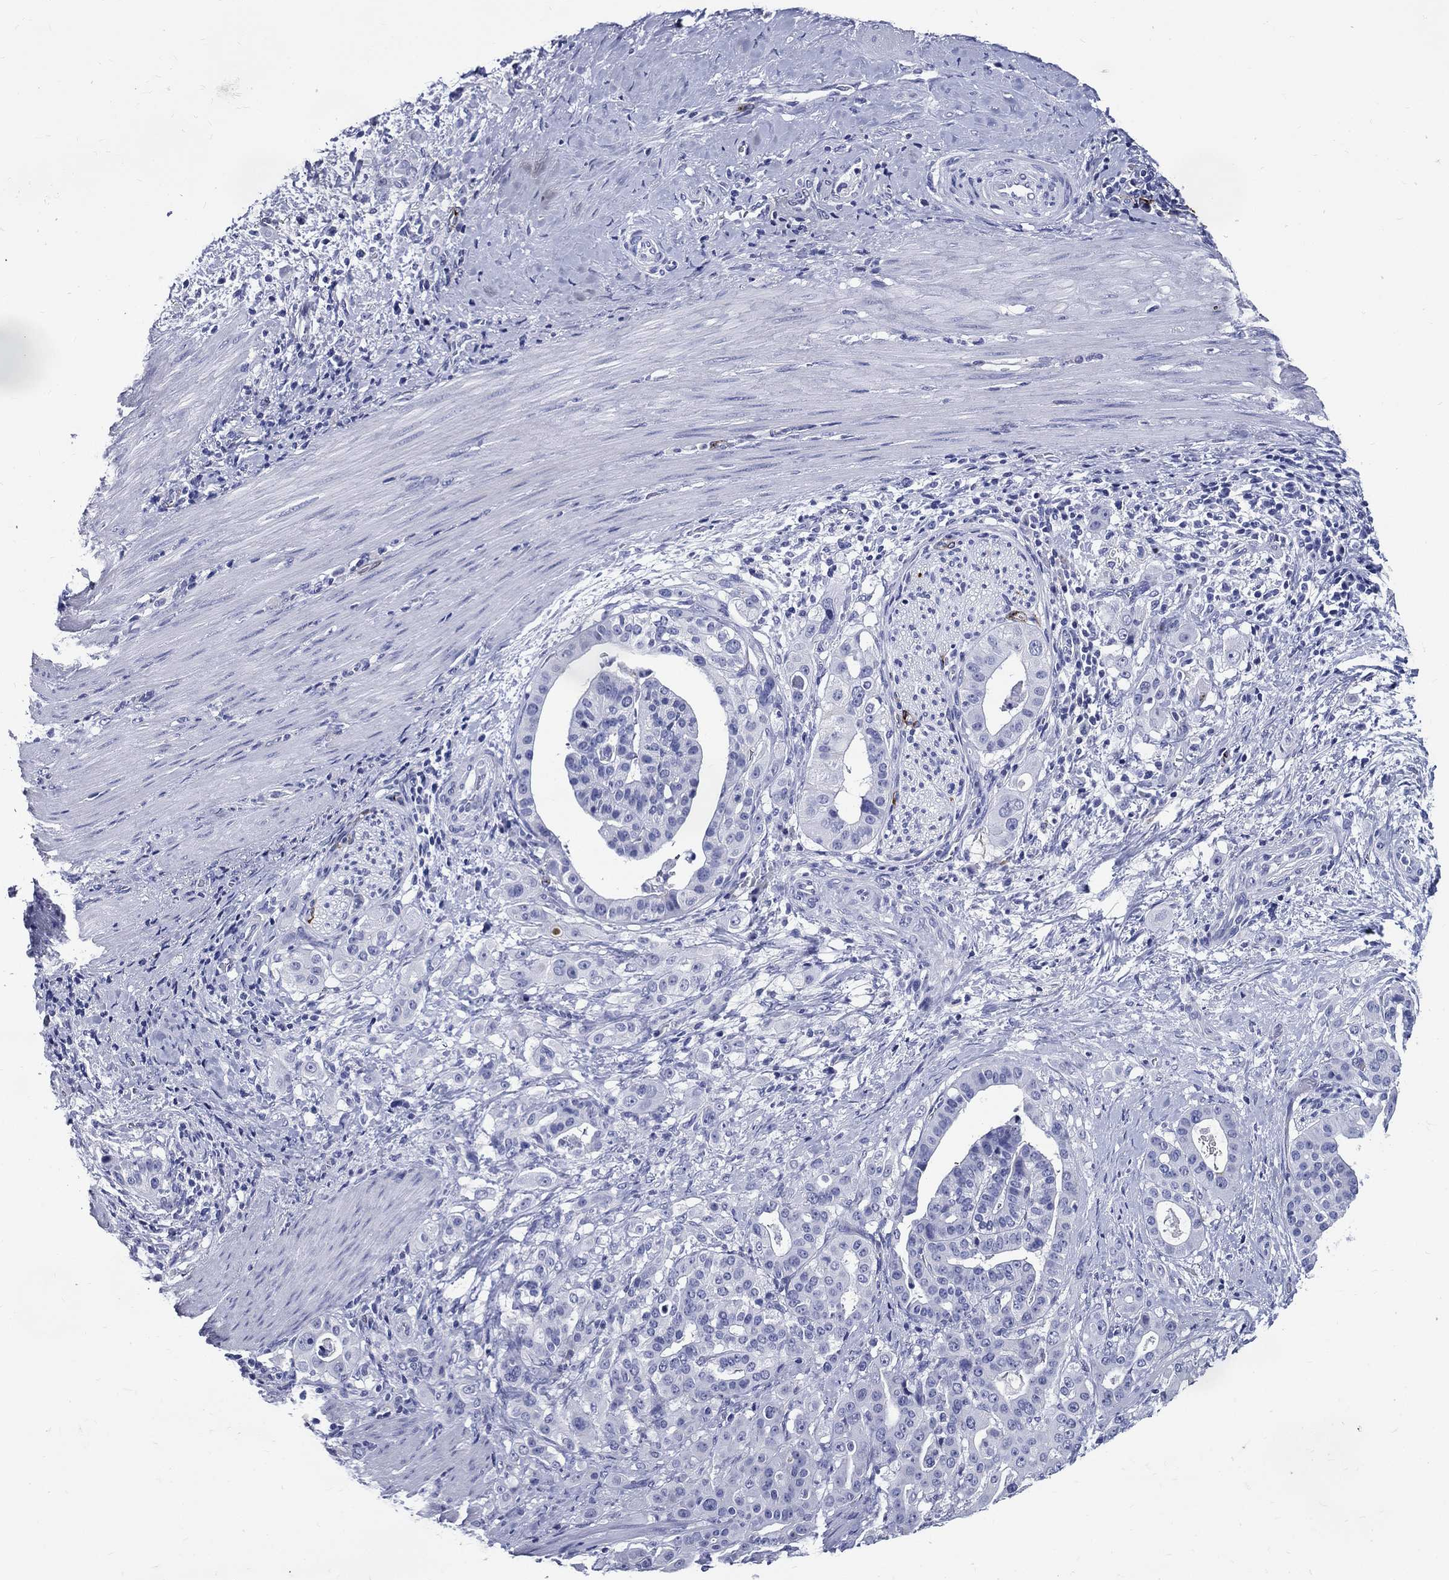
{"staining": {"intensity": "negative", "quantity": "none", "location": "none"}, "tissue": "stomach cancer", "cell_type": "Tumor cells", "image_type": "cancer", "snomed": [{"axis": "morphology", "description": "Adenocarcinoma, NOS"}, {"axis": "topography", "description": "Stomach"}], "caption": "Immunohistochemistry (IHC) histopathology image of neoplastic tissue: human stomach cancer (adenocarcinoma) stained with DAB shows no significant protein positivity in tumor cells. (DAB (3,3'-diaminobenzidine) immunohistochemistry (IHC) visualized using brightfield microscopy, high magnification).", "gene": "ACE2", "patient": {"sex": "male", "age": 48}}